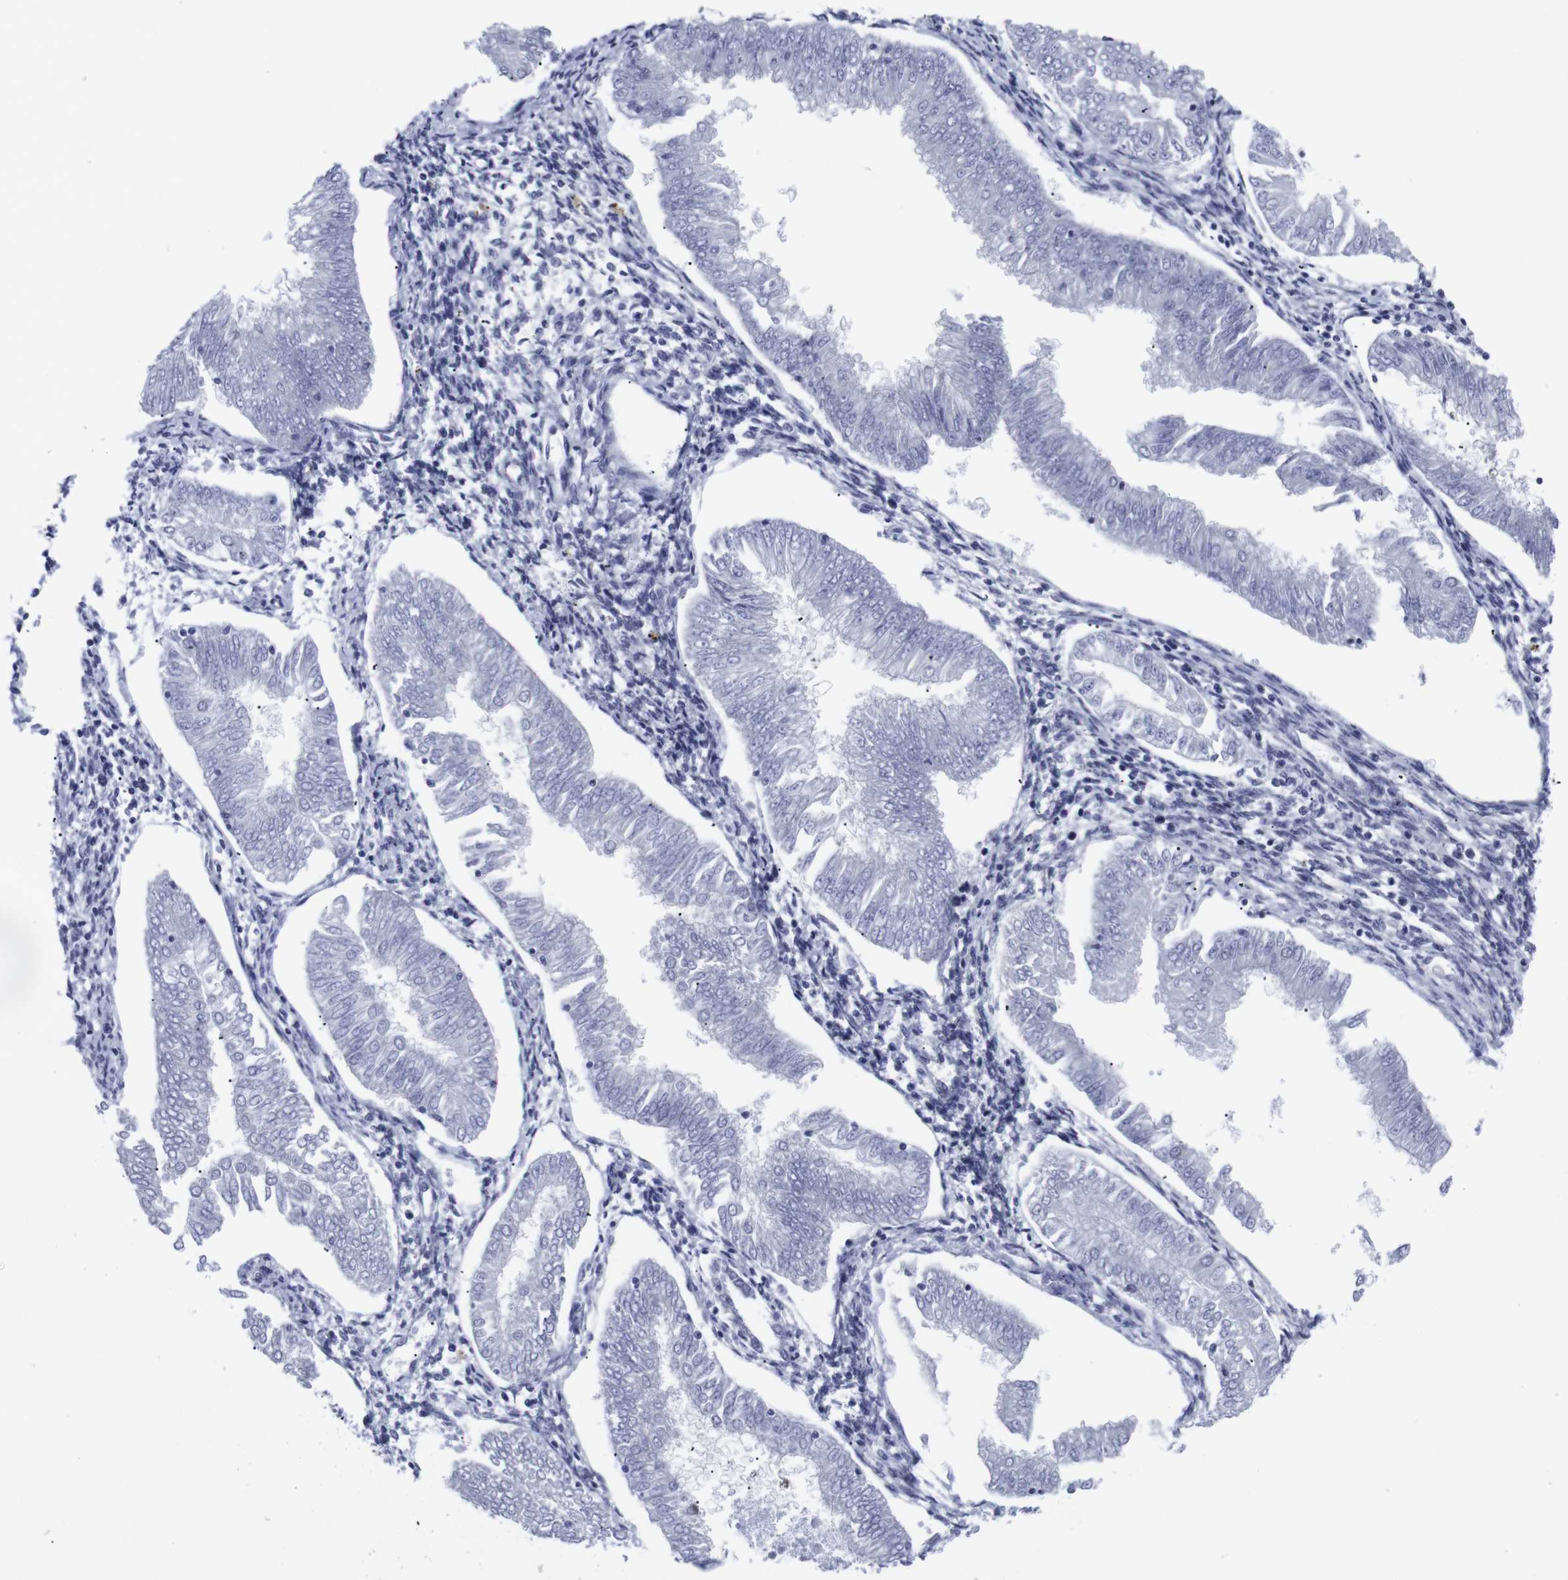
{"staining": {"intensity": "negative", "quantity": "none", "location": "none"}, "tissue": "endometrial cancer", "cell_type": "Tumor cells", "image_type": "cancer", "snomed": [{"axis": "morphology", "description": "Adenocarcinoma, NOS"}, {"axis": "topography", "description": "Endometrium"}], "caption": "Immunohistochemical staining of endometrial adenocarcinoma demonstrates no significant expression in tumor cells.", "gene": "GEMIN2", "patient": {"sex": "female", "age": 53}}